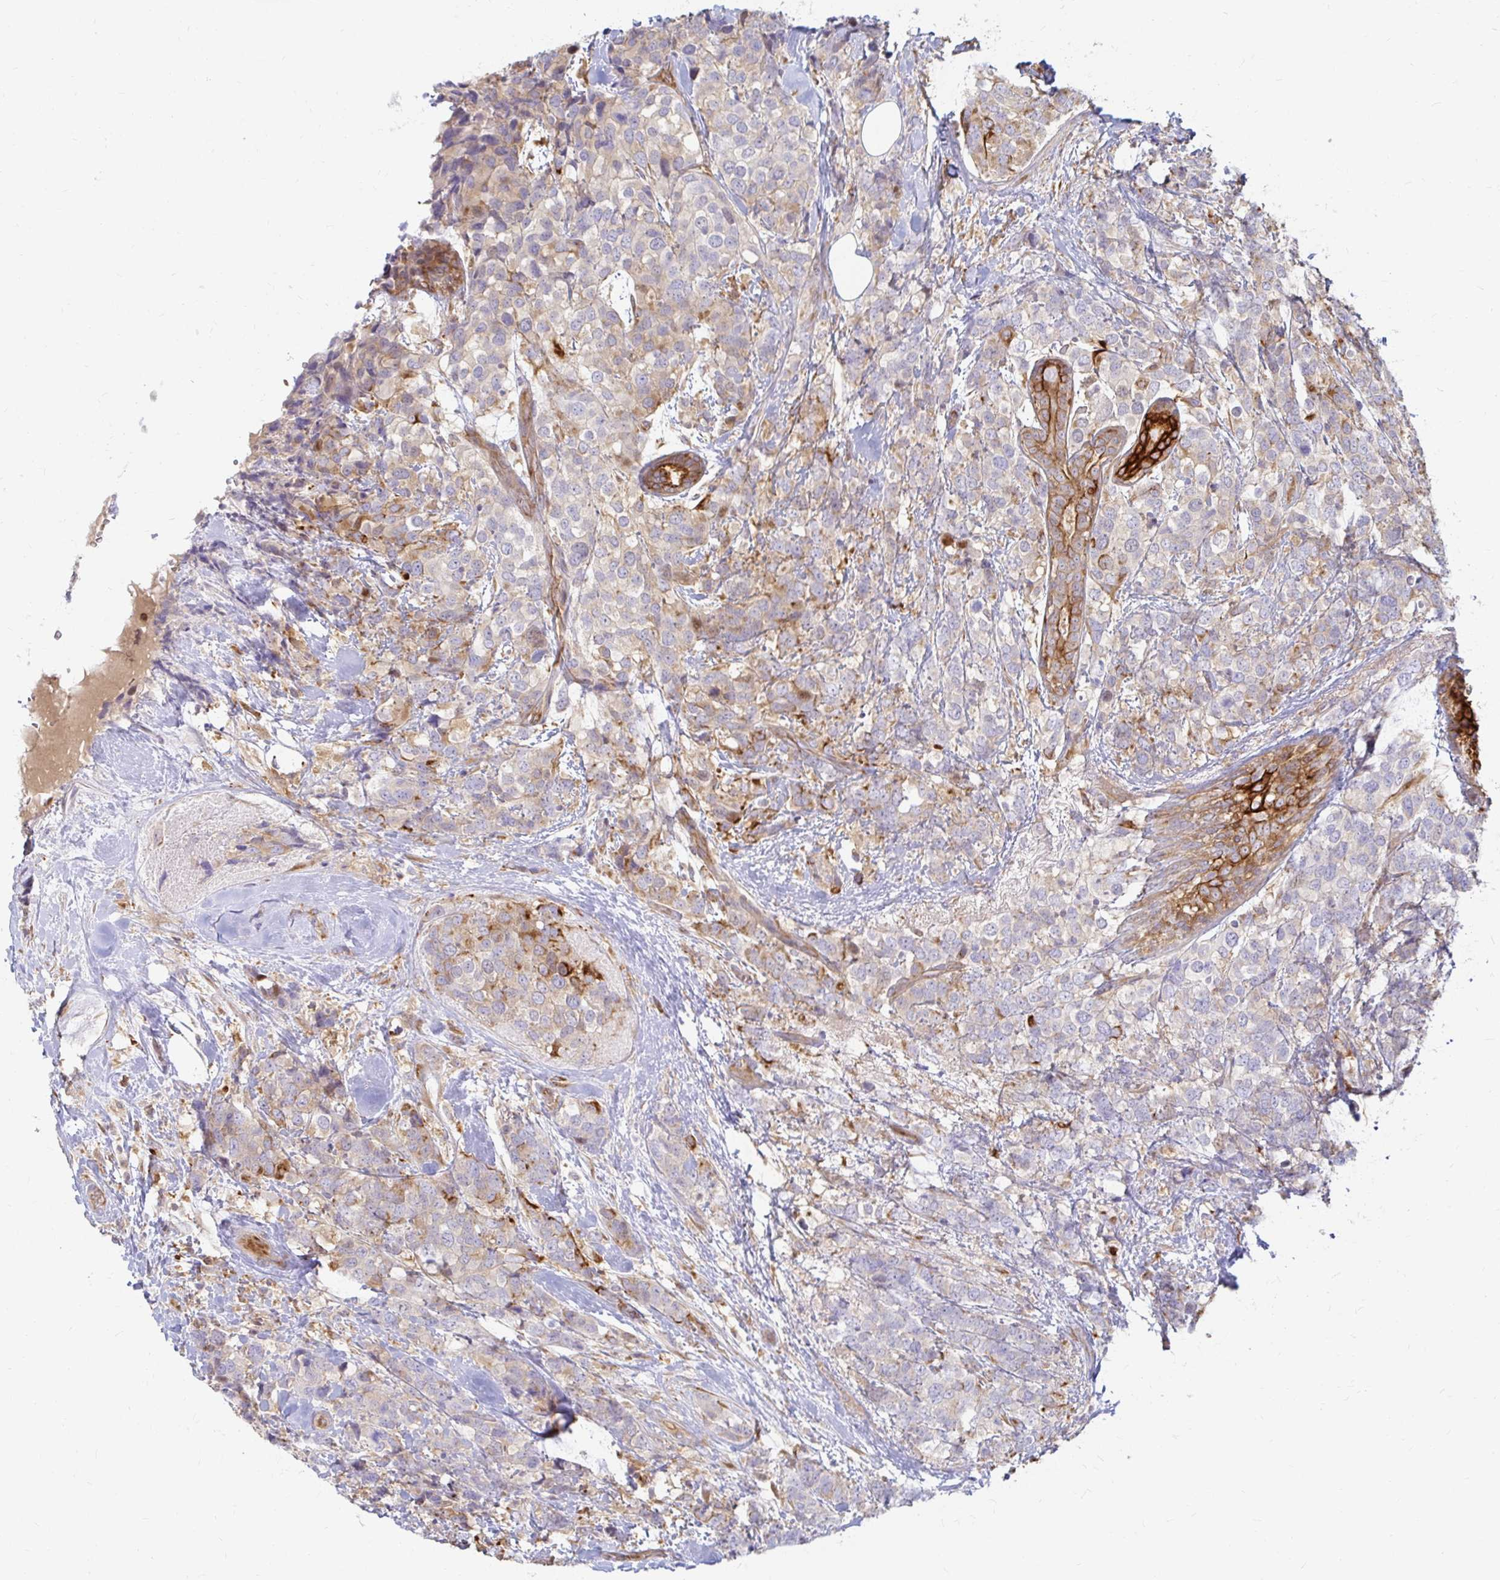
{"staining": {"intensity": "weak", "quantity": "<25%", "location": "cytoplasmic/membranous"}, "tissue": "breast cancer", "cell_type": "Tumor cells", "image_type": "cancer", "snomed": [{"axis": "morphology", "description": "Lobular carcinoma"}, {"axis": "topography", "description": "Breast"}], "caption": "Photomicrograph shows no significant protein staining in tumor cells of breast cancer (lobular carcinoma).", "gene": "CAST", "patient": {"sex": "female", "age": 59}}